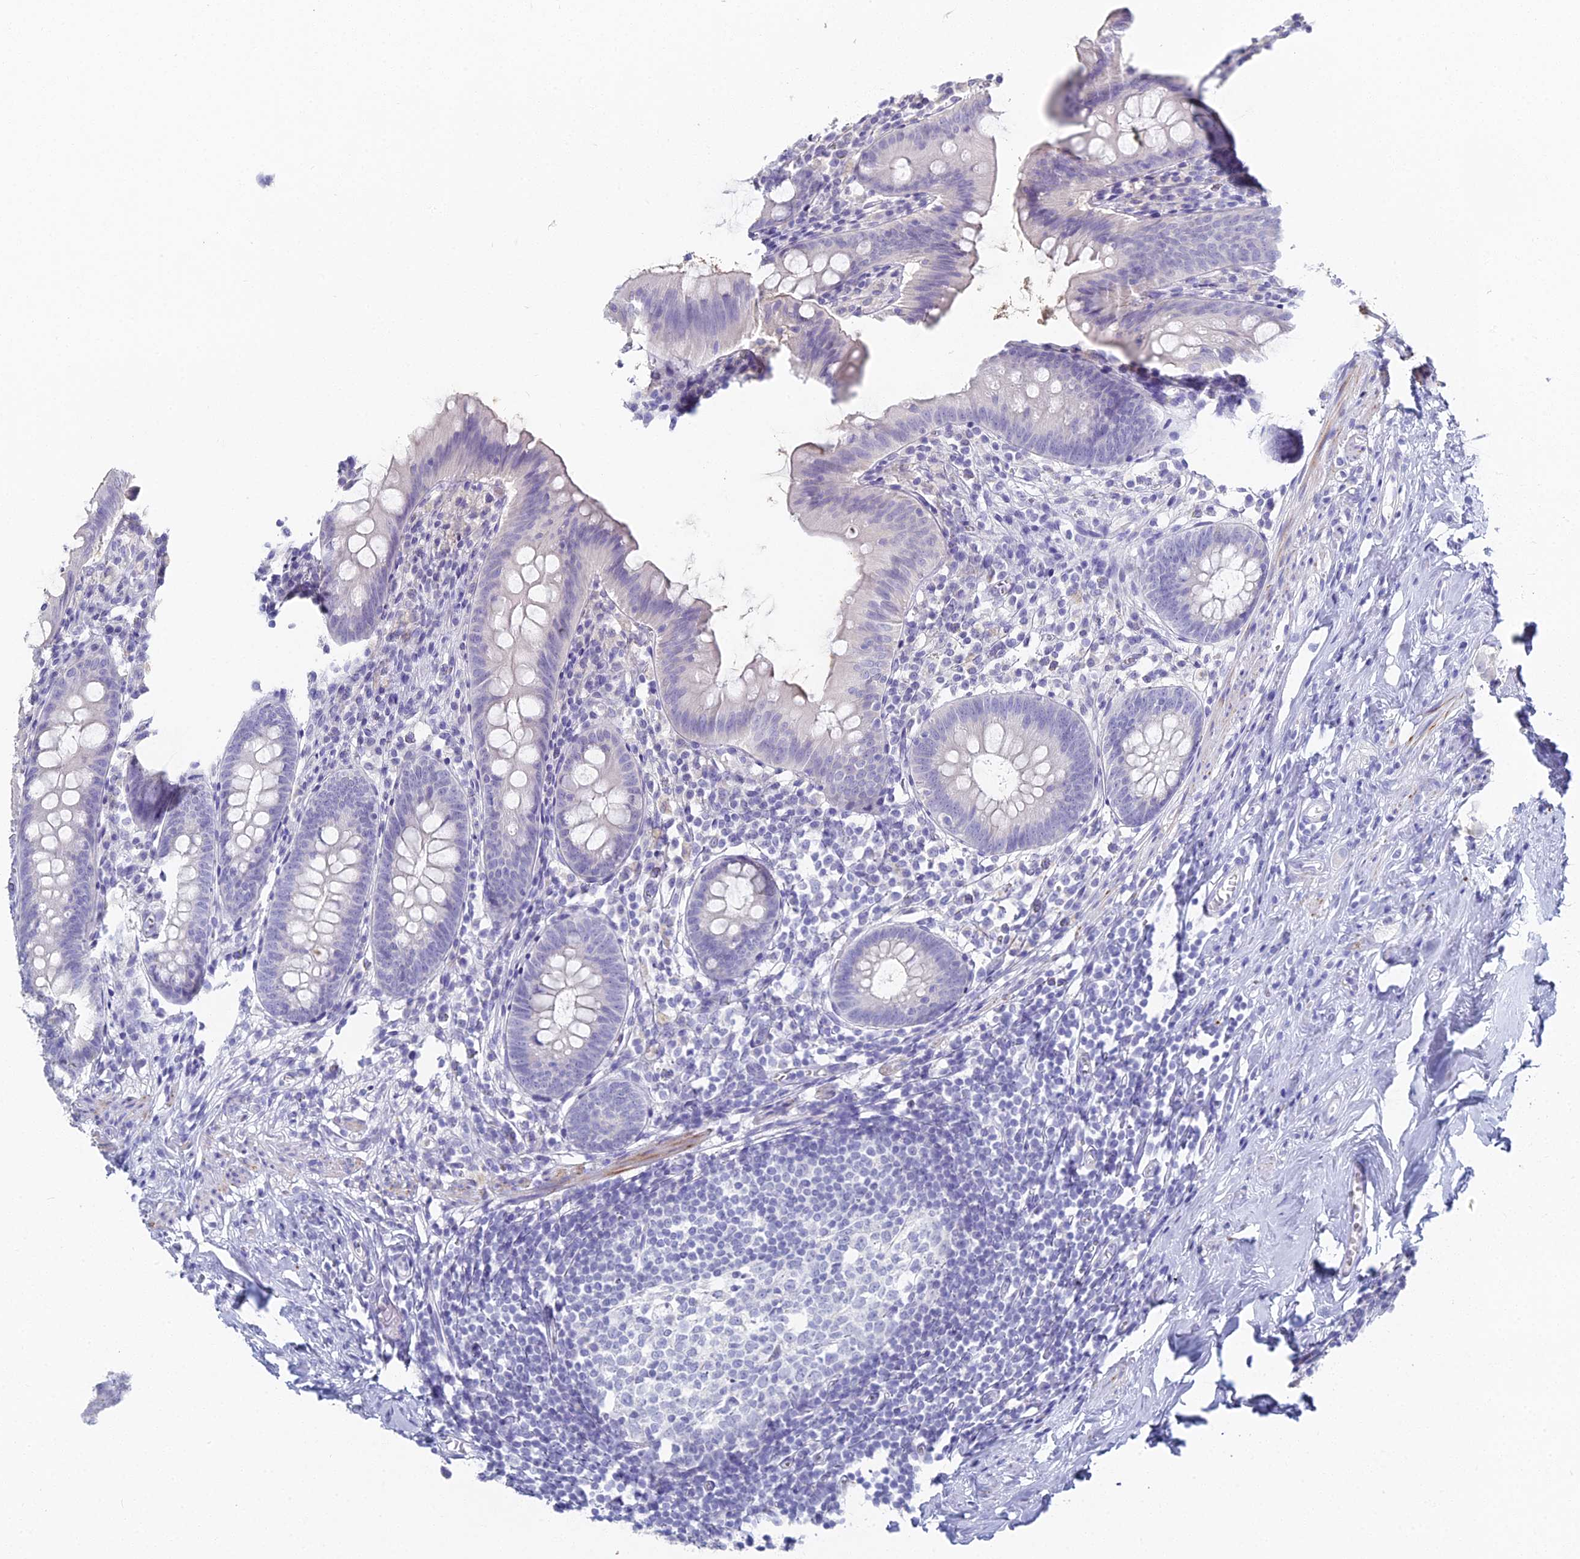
{"staining": {"intensity": "negative", "quantity": "none", "location": "none"}, "tissue": "appendix", "cell_type": "Glandular cells", "image_type": "normal", "snomed": [{"axis": "morphology", "description": "Normal tissue, NOS"}, {"axis": "topography", "description": "Appendix"}], "caption": "High magnification brightfield microscopy of normal appendix stained with DAB (brown) and counterstained with hematoxylin (blue): glandular cells show no significant staining. (DAB (3,3'-diaminobenzidine) immunohistochemistry (IHC) with hematoxylin counter stain).", "gene": "ALPP", "patient": {"sex": "female", "age": 51}}